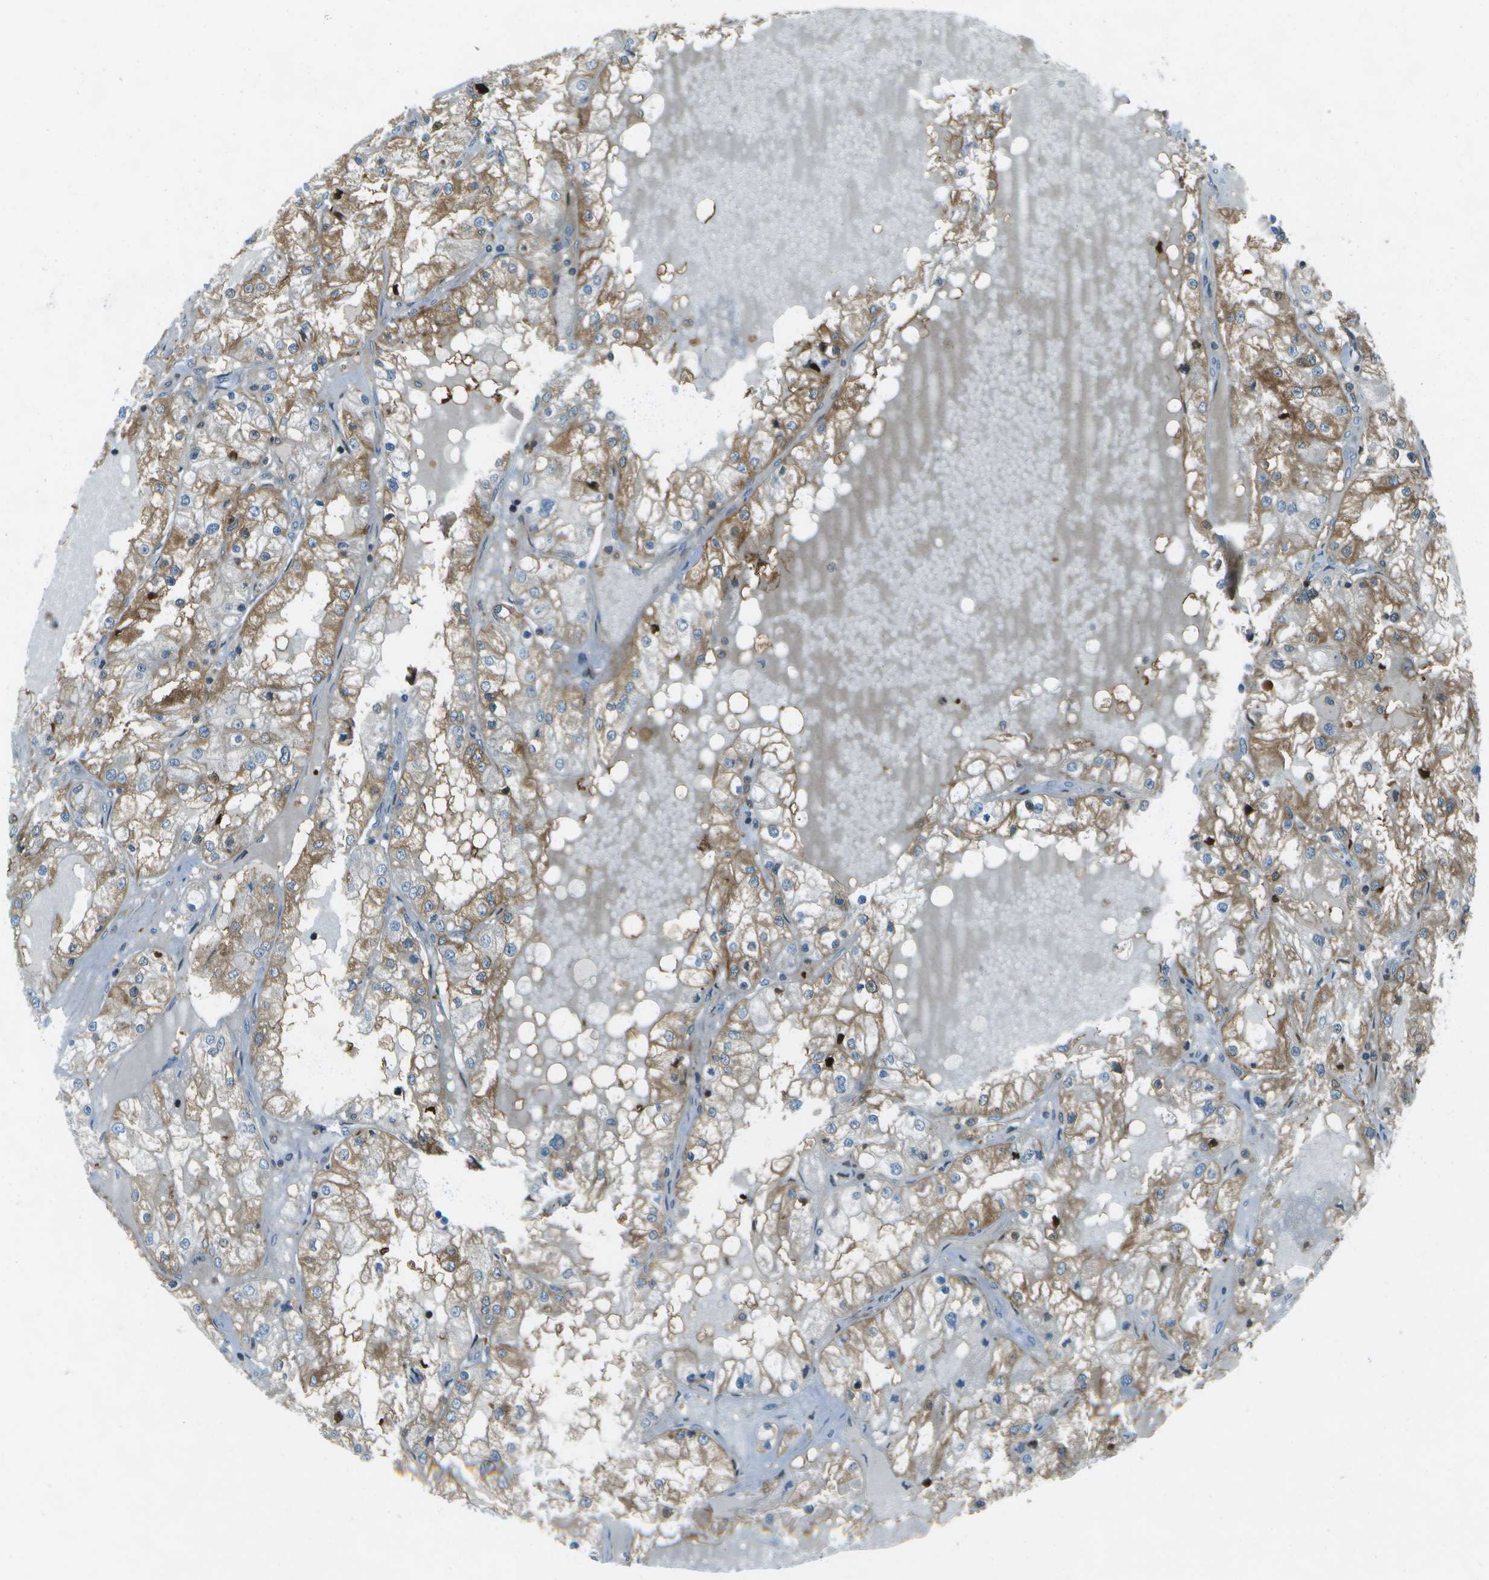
{"staining": {"intensity": "moderate", "quantity": ">75%", "location": "cytoplasmic/membranous"}, "tissue": "renal cancer", "cell_type": "Tumor cells", "image_type": "cancer", "snomed": [{"axis": "morphology", "description": "Adenocarcinoma, NOS"}, {"axis": "topography", "description": "Kidney"}], "caption": "Human renal cancer stained for a protein (brown) demonstrates moderate cytoplasmic/membranous positive positivity in about >75% of tumor cells.", "gene": "TMEM19", "patient": {"sex": "male", "age": 68}}